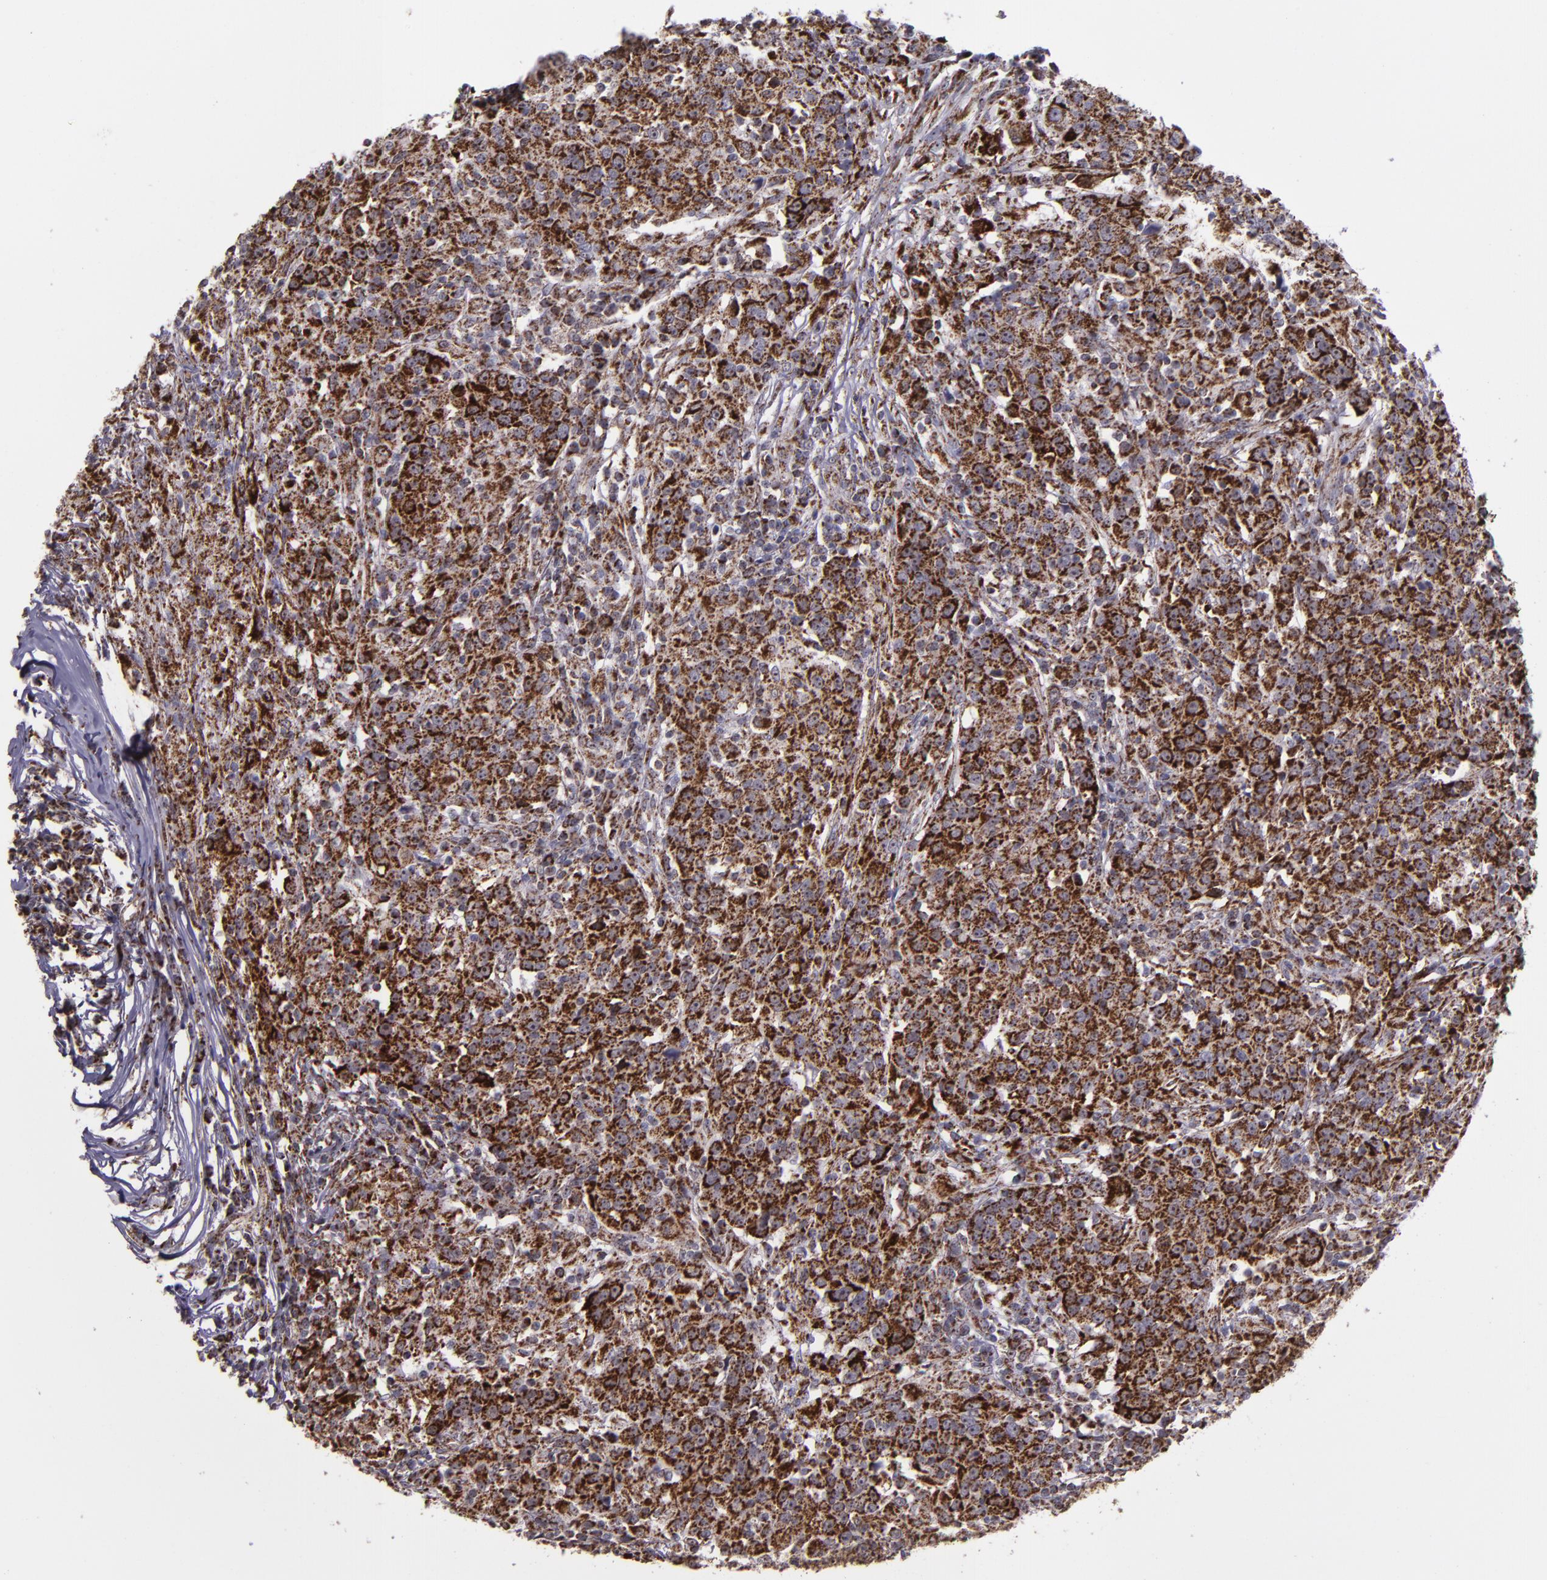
{"staining": {"intensity": "strong", "quantity": ">75%", "location": "cytoplasmic/membranous"}, "tissue": "head and neck cancer", "cell_type": "Tumor cells", "image_type": "cancer", "snomed": [{"axis": "morphology", "description": "Adenocarcinoma, NOS"}, {"axis": "topography", "description": "Salivary gland"}, {"axis": "topography", "description": "Head-Neck"}], "caption": "An immunohistochemistry micrograph of neoplastic tissue is shown. Protein staining in brown shows strong cytoplasmic/membranous positivity in head and neck cancer within tumor cells. The staining was performed using DAB, with brown indicating positive protein expression. Nuclei are stained blue with hematoxylin.", "gene": "LONP1", "patient": {"sex": "female", "age": 65}}